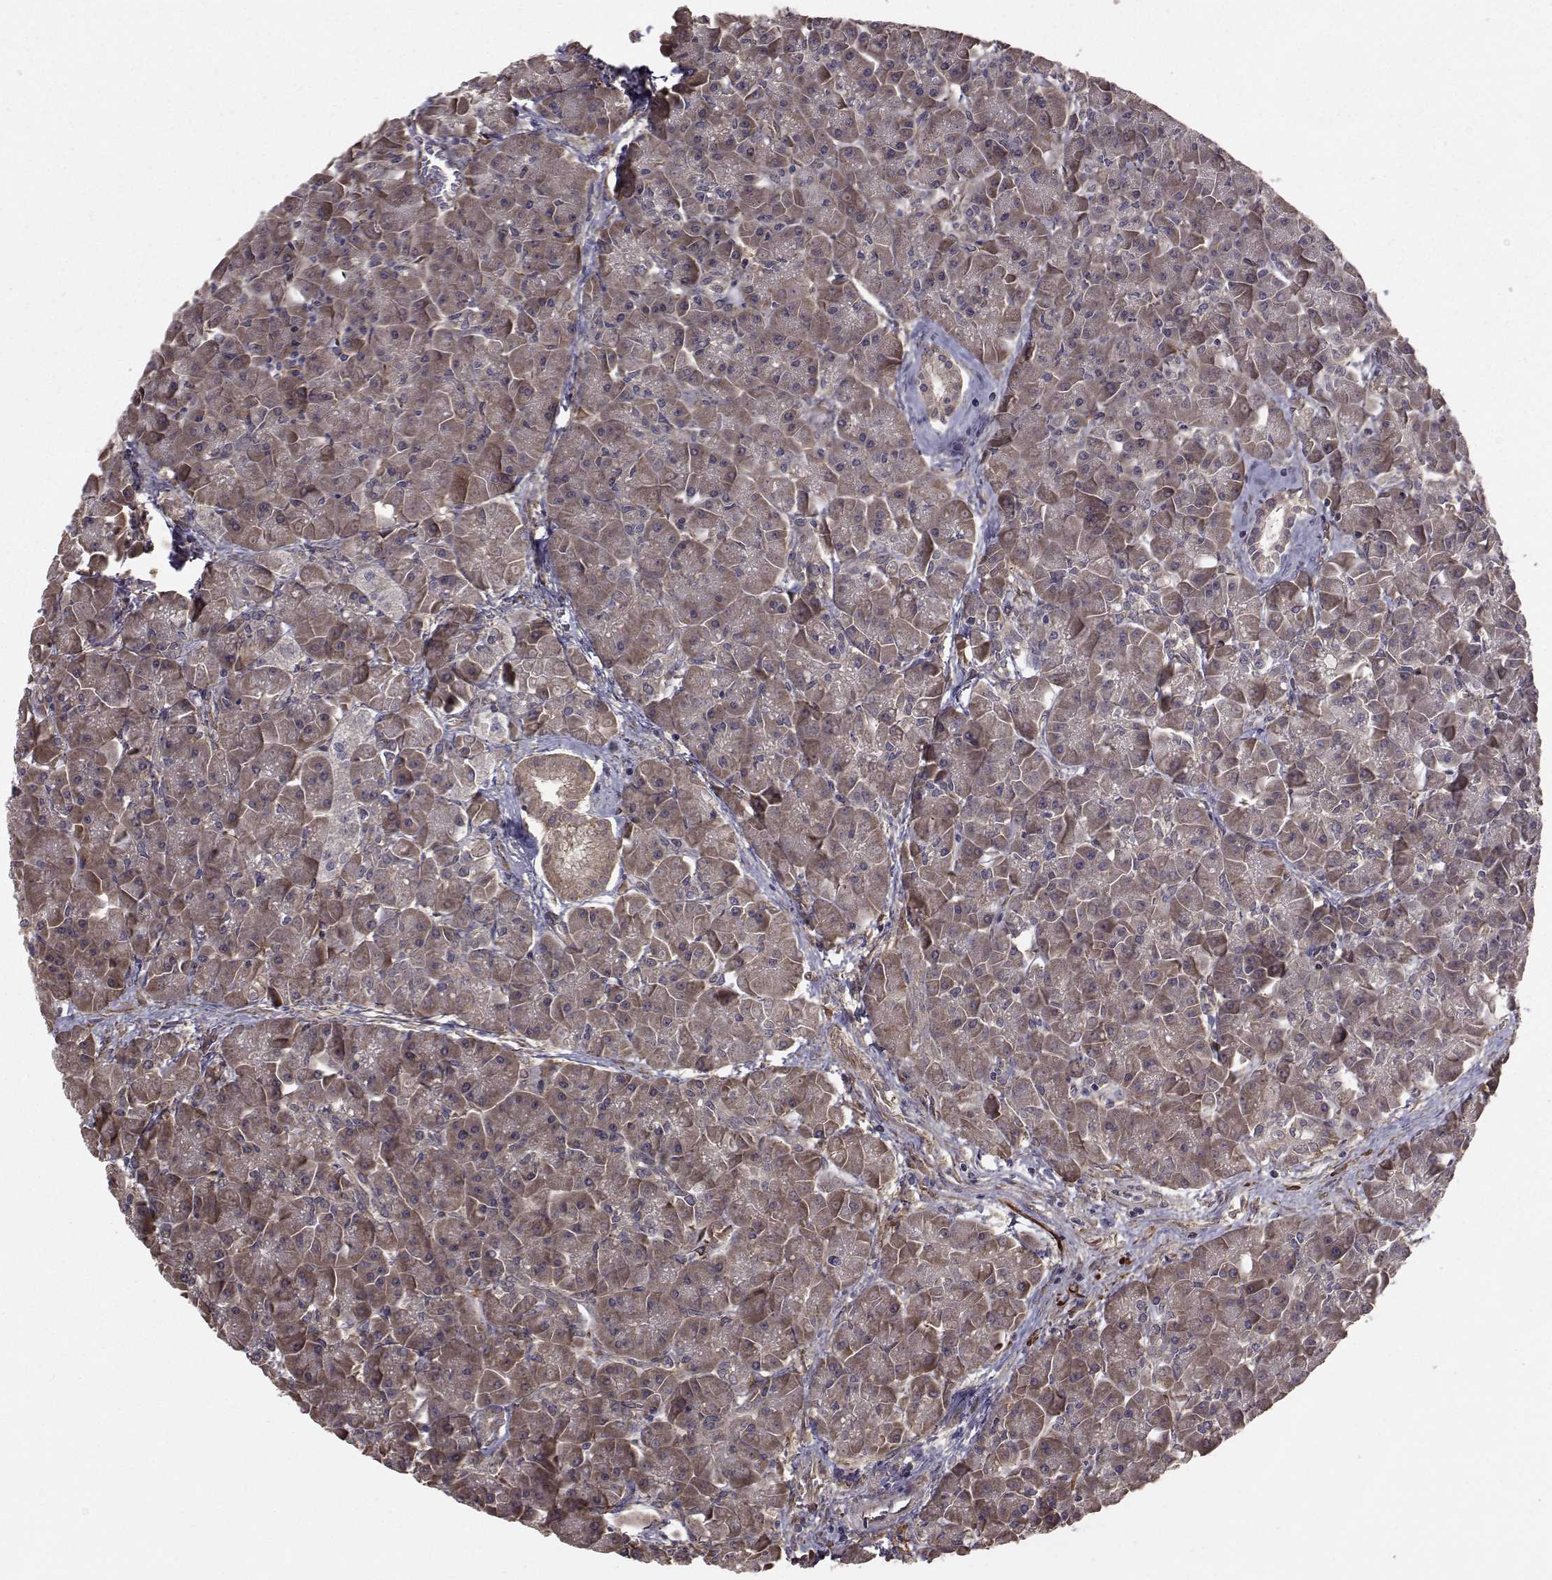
{"staining": {"intensity": "weak", "quantity": ">75%", "location": "cytoplasmic/membranous"}, "tissue": "pancreas", "cell_type": "Exocrine glandular cells", "image_type": "normal", "snomed": [{"axis": "morphology", "description": "Normal tissue, NOS"}, {"axis": "topography", "description": "Pancreas"}], "caption": "Weak cytoplasmic/membranous expression for a protein is appreciated in approximately >75% of exocrine glandular cells of normal pancreas using IHC.", "gene": "TRIP10", "patient": {"sex": "male", "age": 70}}